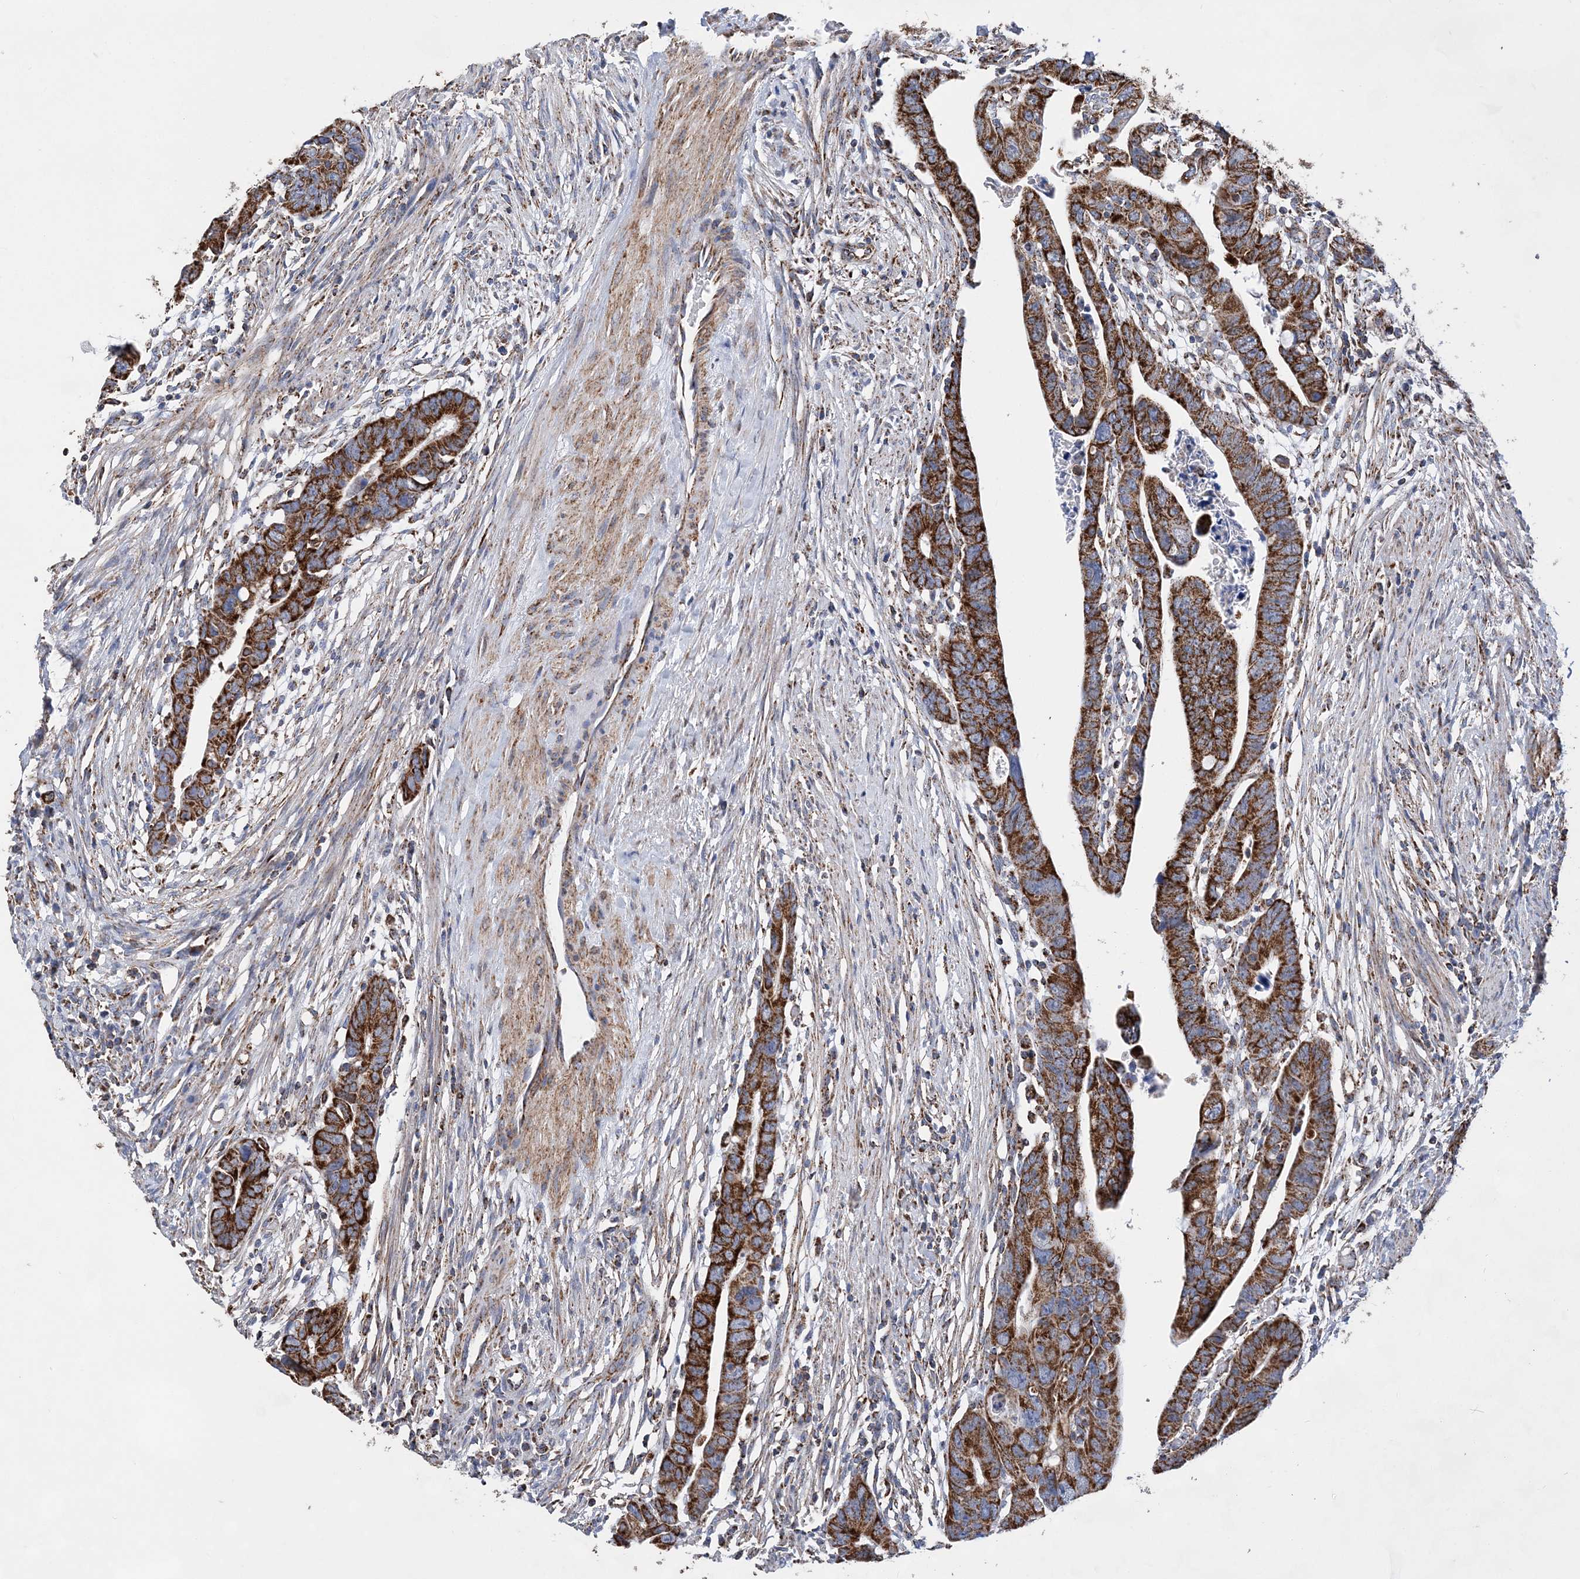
{"staining": {"intensity": "strong", "quantity": ">75%", "location": "cytoplasmic/membranous"}, "tissue": "colorectal cancer", "cell_type": "Tumor cells", "image_type": "cancer", "snomed": [{"axis": "morphology", "description": "Adenocarcinoma, NOS"}, {"axis": "topography", "description": "Rectum"}], "caption": "Protein expression by immunohistochemistry shows strong cytoplasmic/membranous staining in about >75% of tumor cells in colorectal cancer (adenocarcinoma).", "gene": "ACOT9", "patient": {"sex": "female", "age": 65}}